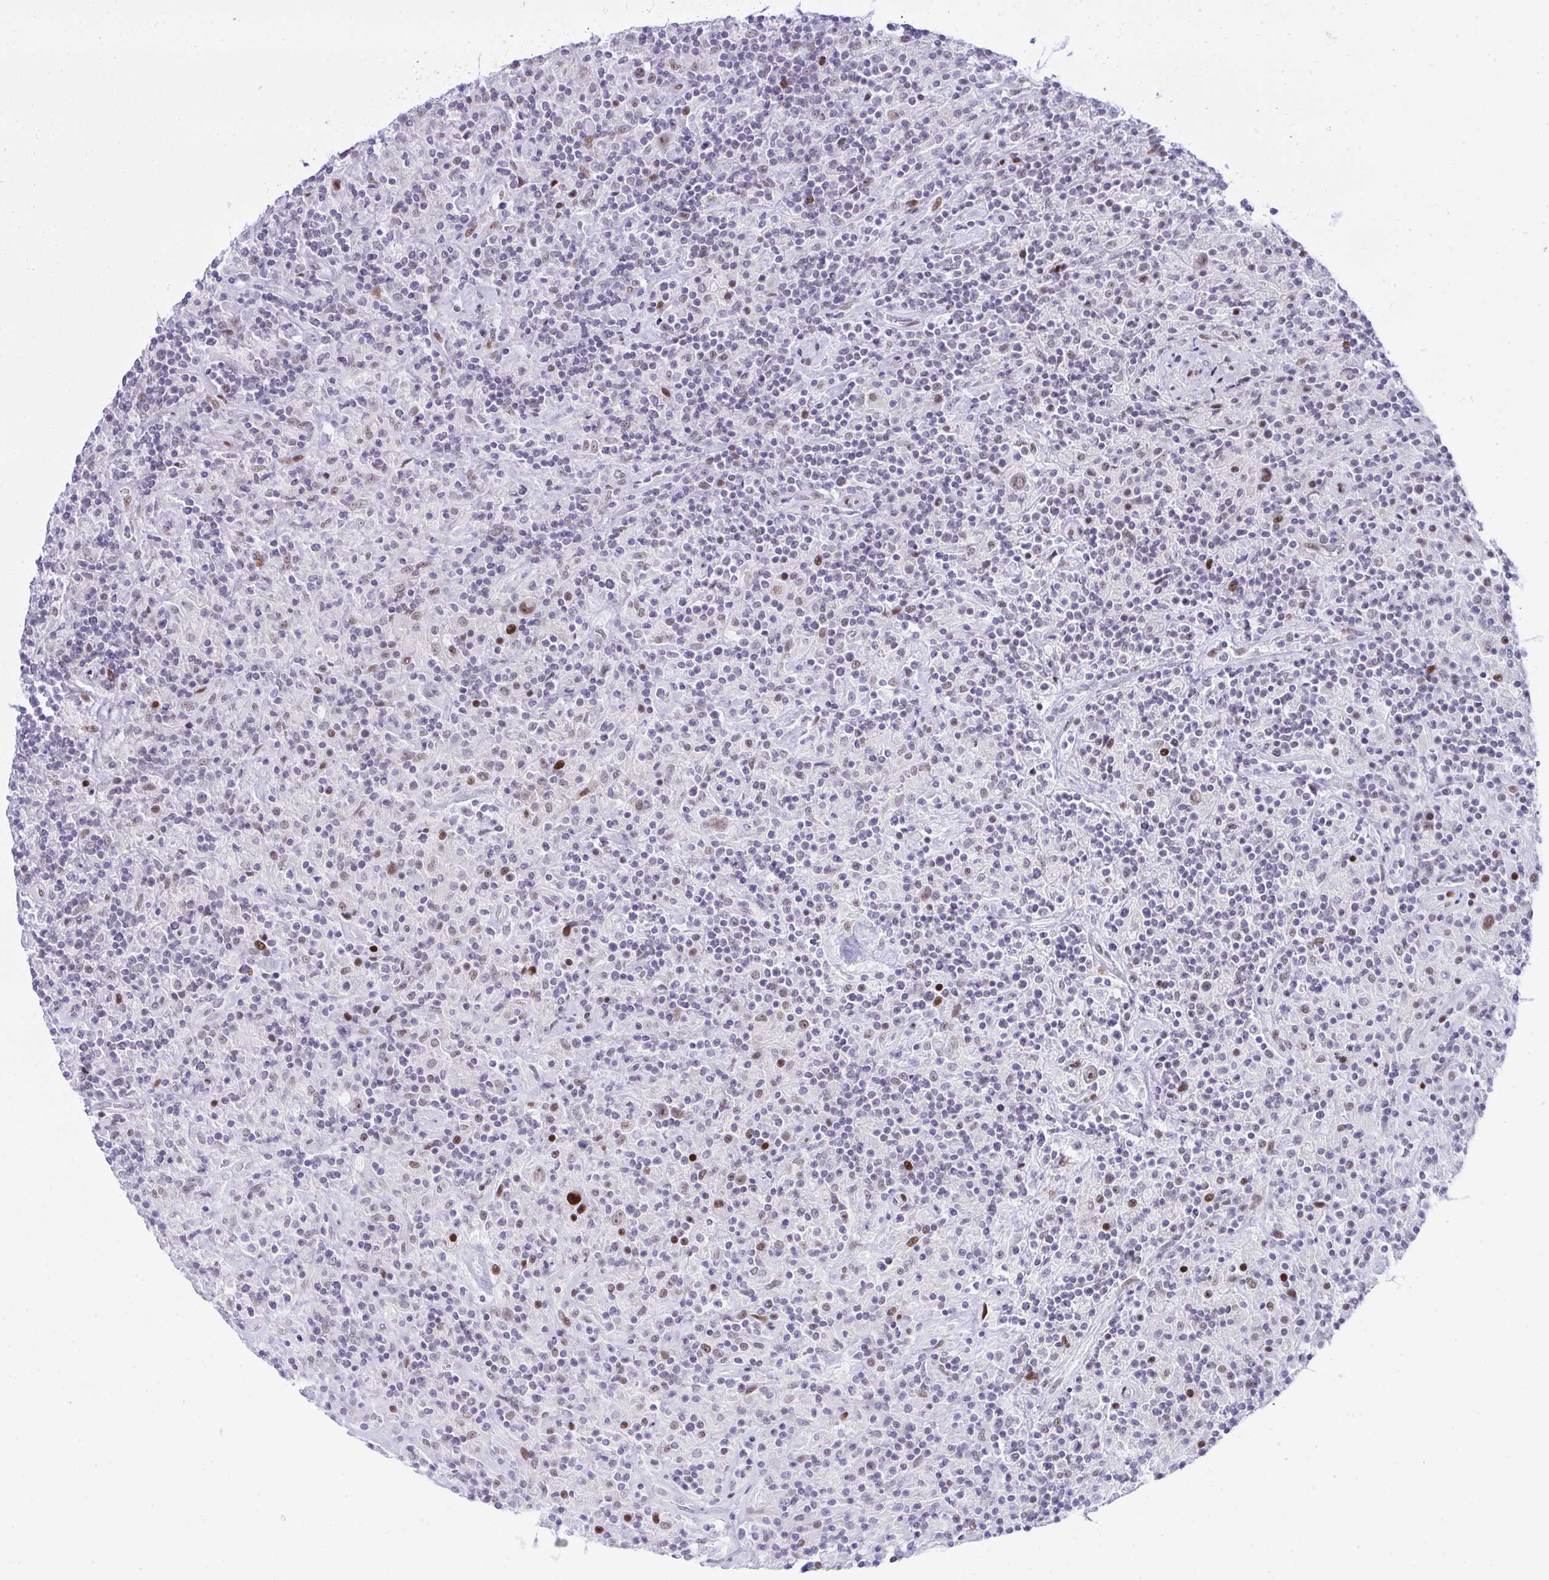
{"staining": {"intensity": "weak", "quantity": ">75%", "location": "nuclear"}, "tissue": "lymphoma", "cell_type": "Tumor cells", "image_type": "cancer", "snomed": [{"axis": "morphology", "description": "Hodgkin's disease, NOS"}, {"axis": "topography", "description": "Lymph node"}], "caption": "Lymphoma tissue exhibits weak nuclear staining in approximately >75% of tumor cells, visualized by immunohistochemistry. (DAB = brown stain, brightfield microscopy at high magnification).", "gene": "GLDN", "patient": {"sex": "male", "age": 70}}